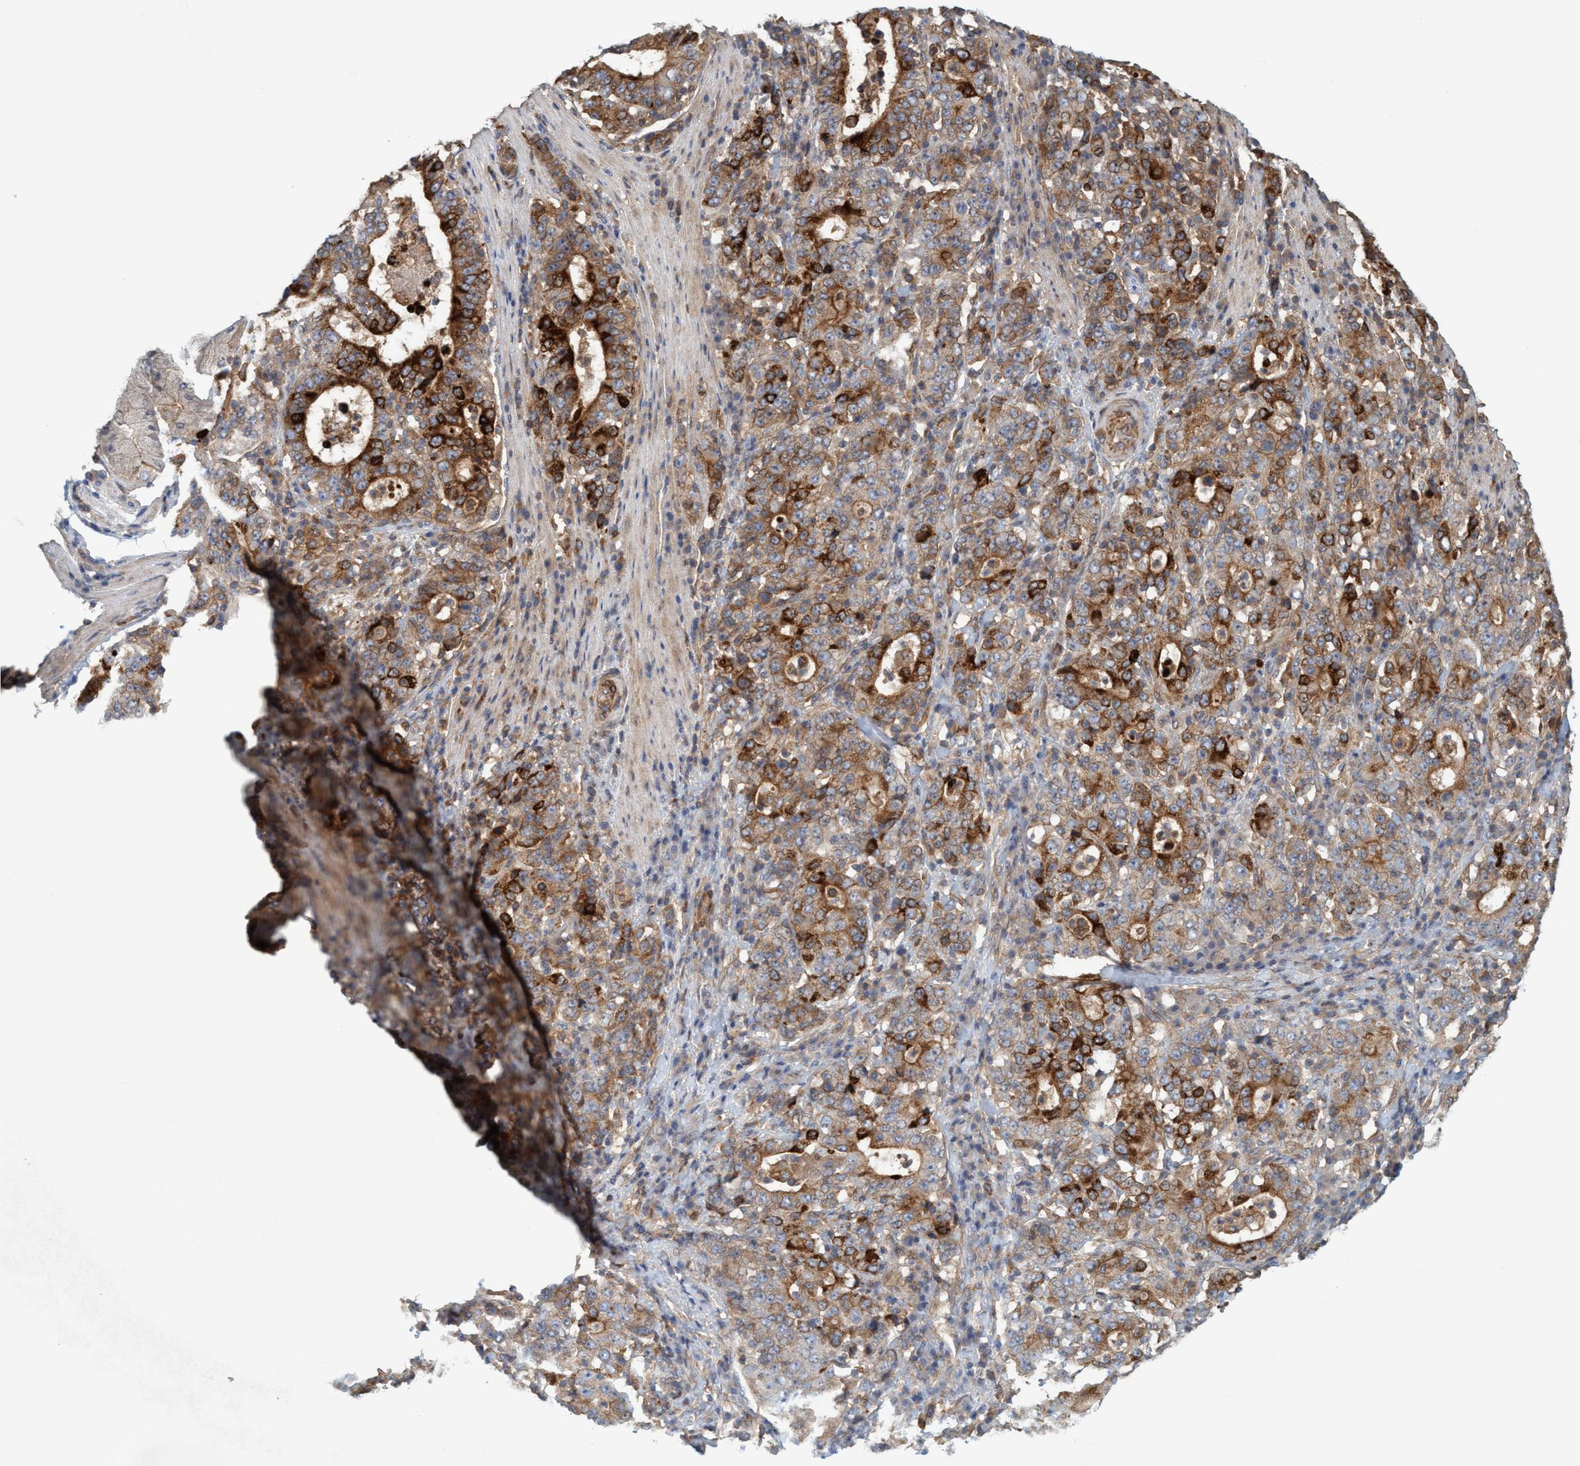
{"staining": {"intensity": "strong", "quantity": "<25%", "location": "cytoplasmic/membranous"}, "tissue": "stomach cancer", "cell_type": "Tumor cells", "image_type": "cancer", "snomed": [{"axis": "morphology", "description": "Normal tissue, NOS"}, {"axis": "morphology", "description": "Adenocarcinoma, NOS"}, {"axis": "topography", "description": "Stomach, upper"}, {"axis": "topography", "description": "Stomach"}], "caption": "Immunohistochemical staining of human stomach cancer shows medium levels of strong cytoplasmic/membranous staining in about <25% of tumor cells.", "gene": "SPECC1", "patient": {"sex": "male", "age": 59}}